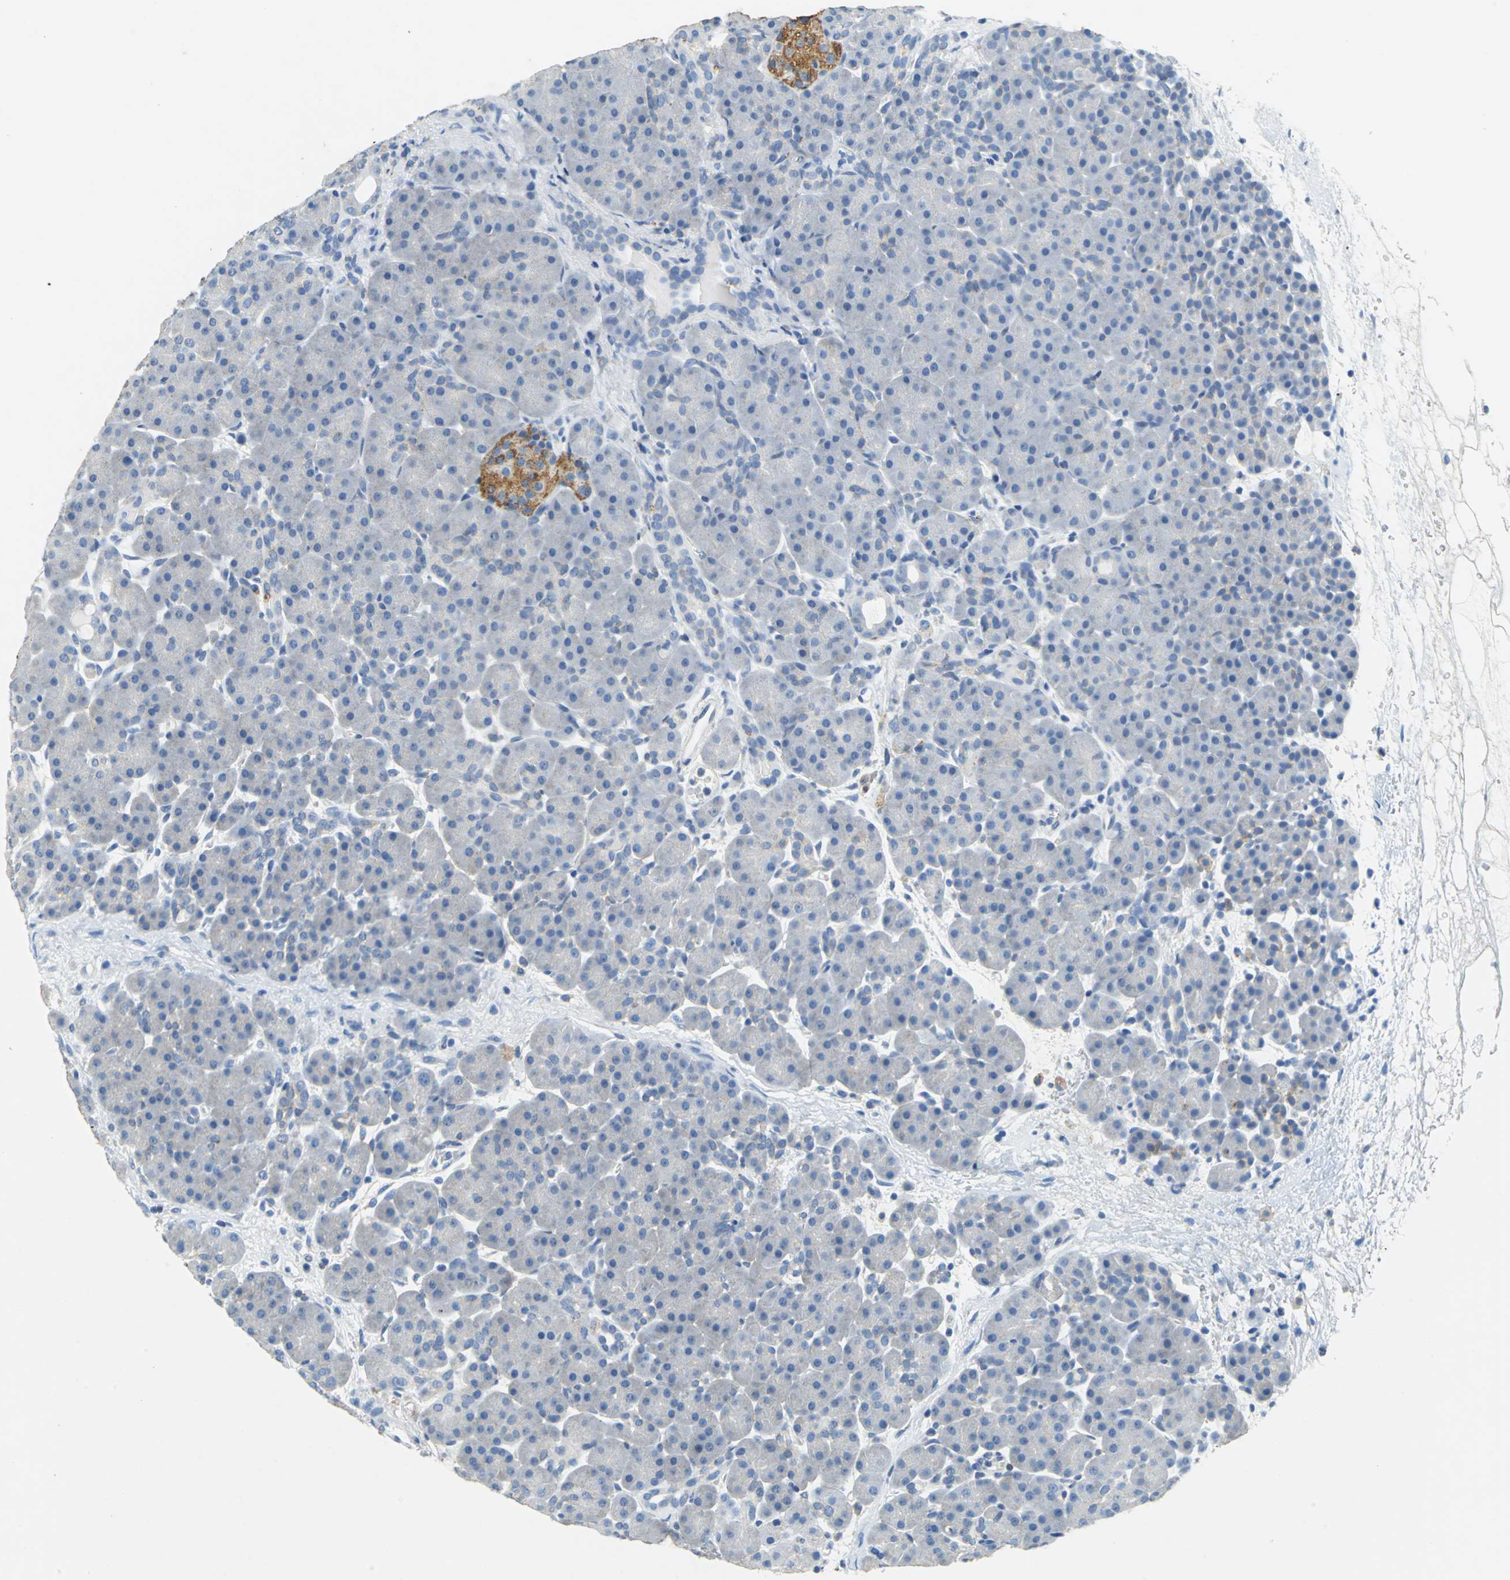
{"staining": {"intensity": "negative", "quantity": "none", "location": "none"}, "tissue": "pancreas", "cell_type": "Exocrine glandular cells", "image_type": "normal", "snomed": [{"axis": "morphology", "description": "Normal tissue, NOS"}, {"axis": "topography", "description": "Pancreas"}], "caption": "Immunohistochemistry (IHC) micrograph of normal human pancreas stained for a protein (brown), which demonstrates no staining in exocrine glandular cells. (DAB (3,3'-diaminobenzidine) immunohistochemistry (IHC) visualized using brightfield microscopy, high magnification).", "gene": "TEX264", "patient": {"sex": "male", "age": 66}}